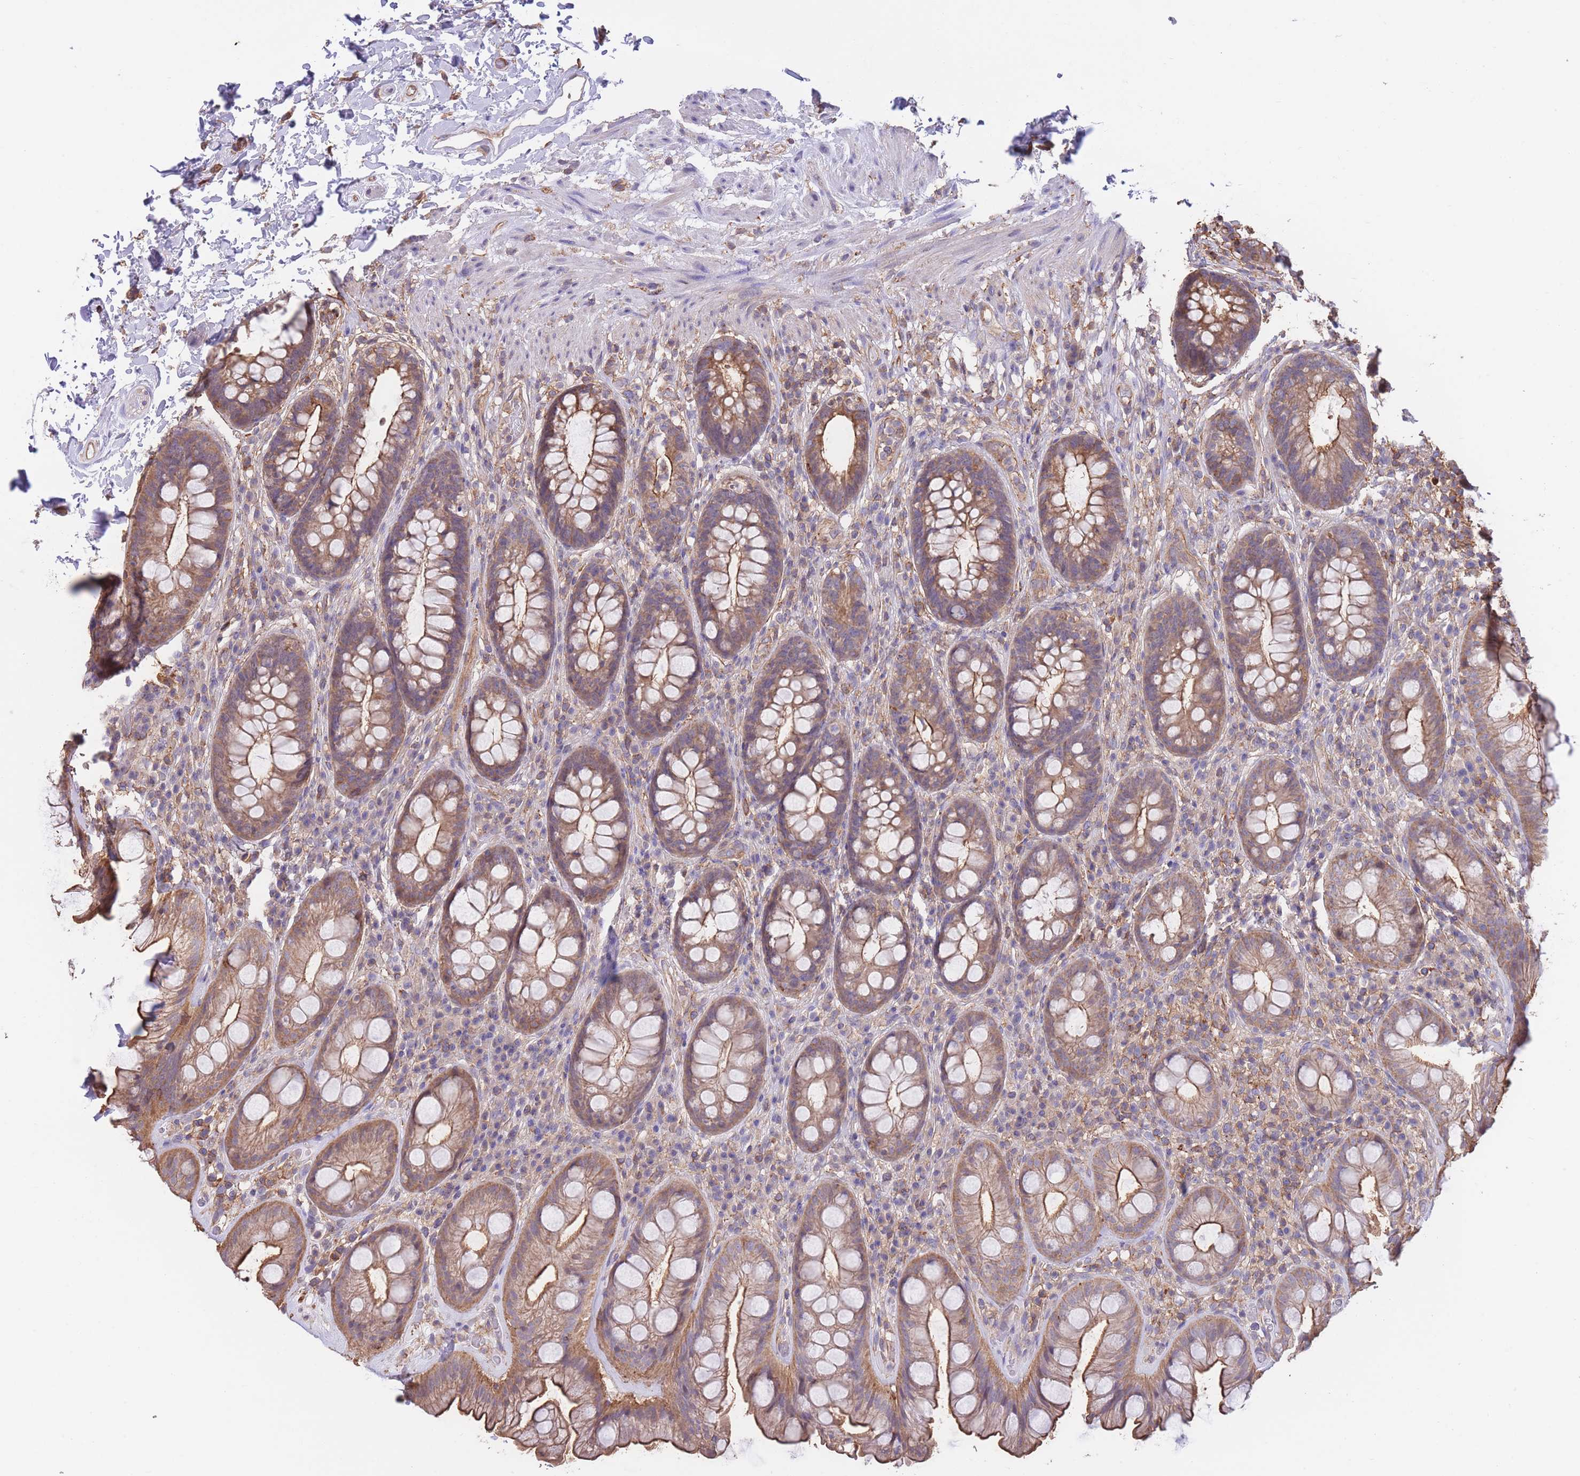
{"staining": {"intensity": "moderate", "quantity": ">75%", "location": "cytoplasmic/membranous"}, "tissue": "rectum", "cell_type": "Glandular cells", "image_type": "normal", "snomed": [{"axis": "morphology", "description": "Normal tissue, NOS"}, {"axis": "topography", "description": "Rectum"}], "caption": "A brown stain highlights moderate cytoplasmic/membranous staining of a protein in glandular cells of normal rectum. (DAB = brown stain, brightfield microscopy at high magnification).", "gene": "LRRN4CL", "patient": {"sex": "male", "age": 74}}